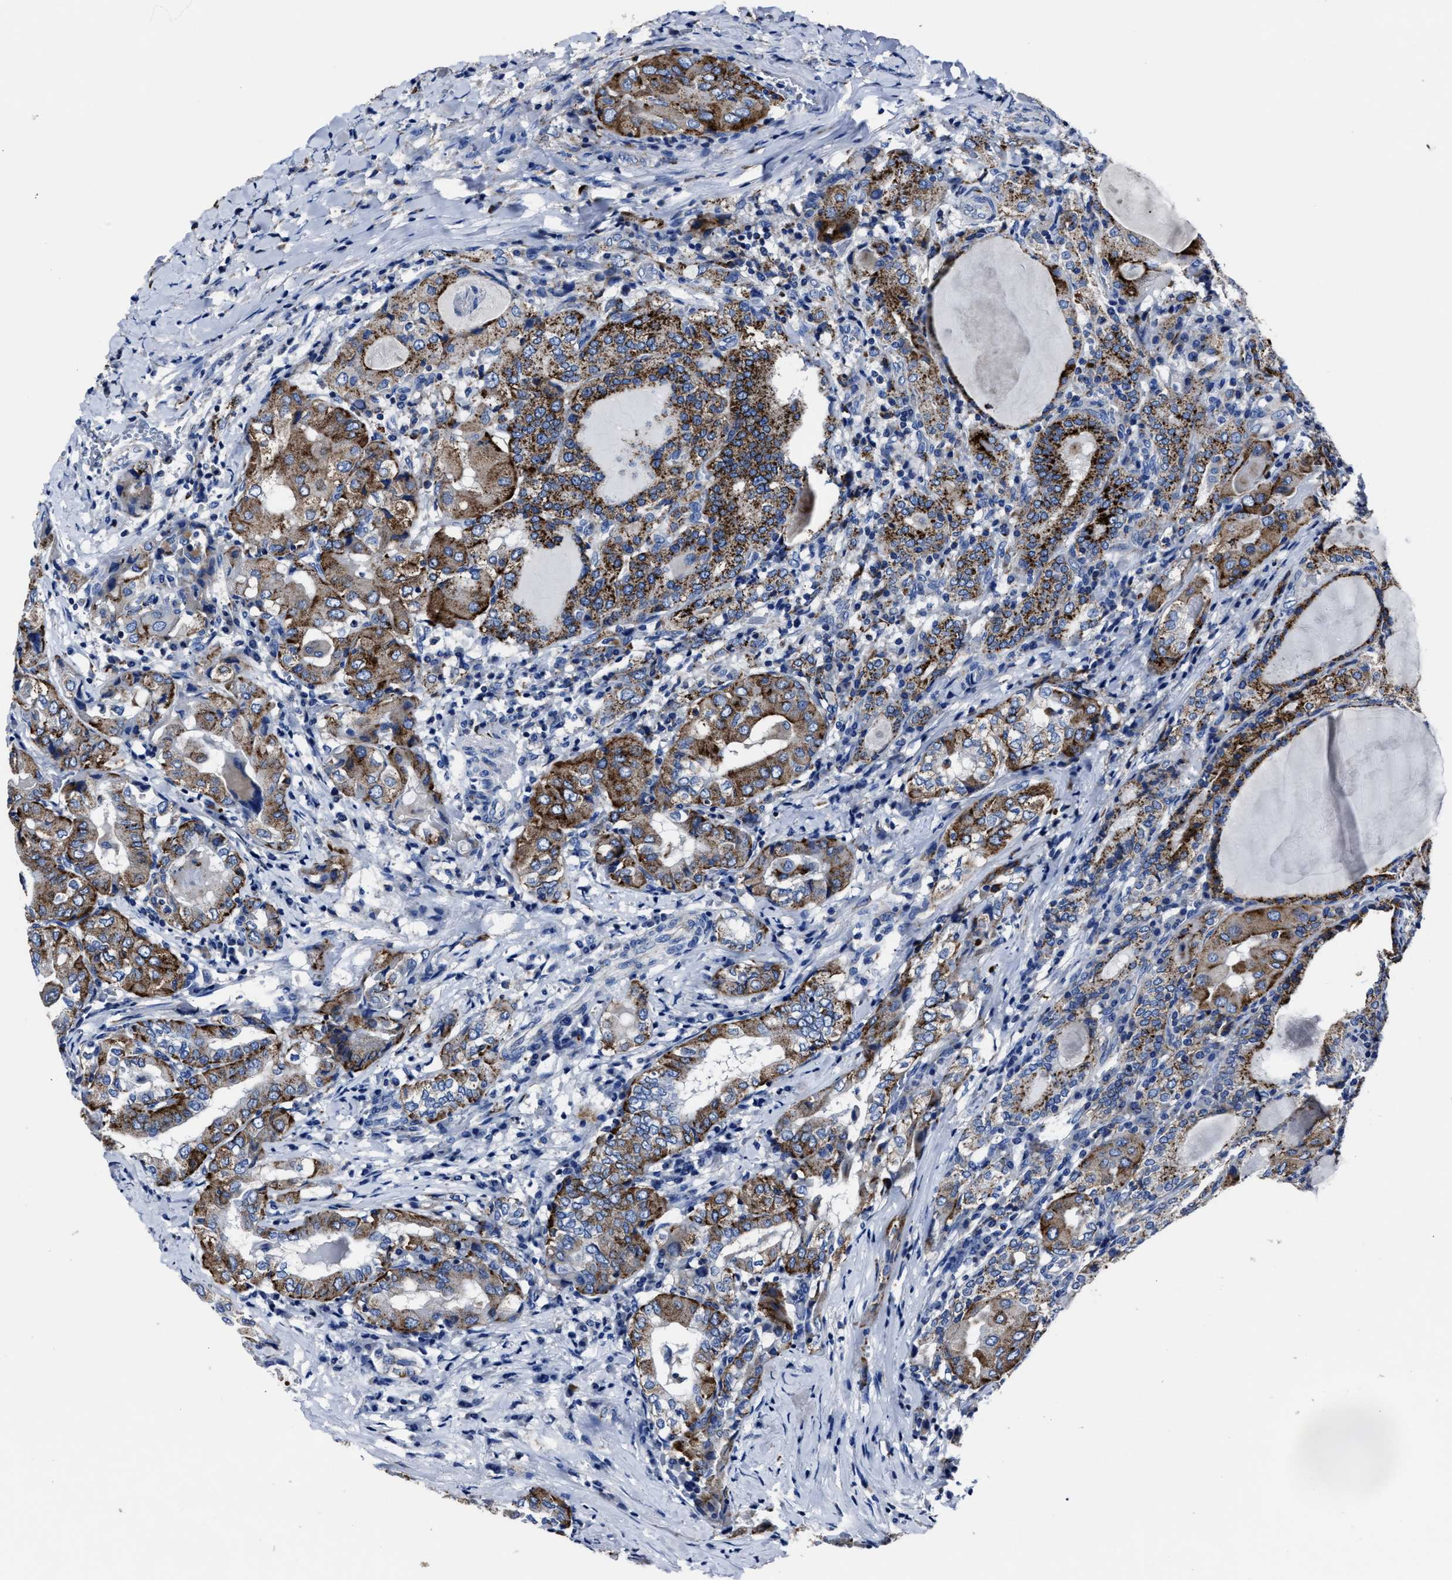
{"staining": {"intensity": "strong", "quantity": "25%-75%", "location": "cytoplasmic/membranous"}, "tissue": "thyroid cancer", "cell_type": "Tumor cells", "image_type": "cancer", "snomed": [{"axis": "morphology", "description": "Papillary adenocarcinoma, NOS"}, {"axis": "topography", "description": "Thyroid gland"}], "caption": "Thyroid papillary adenocarcinoma tissue exhibits strong cytoplasmic/membranous expression in approximately 25%-75% of tumor cells", "gene": "LAMTOR4", "patient": {"sex": "female", "age": 42}}